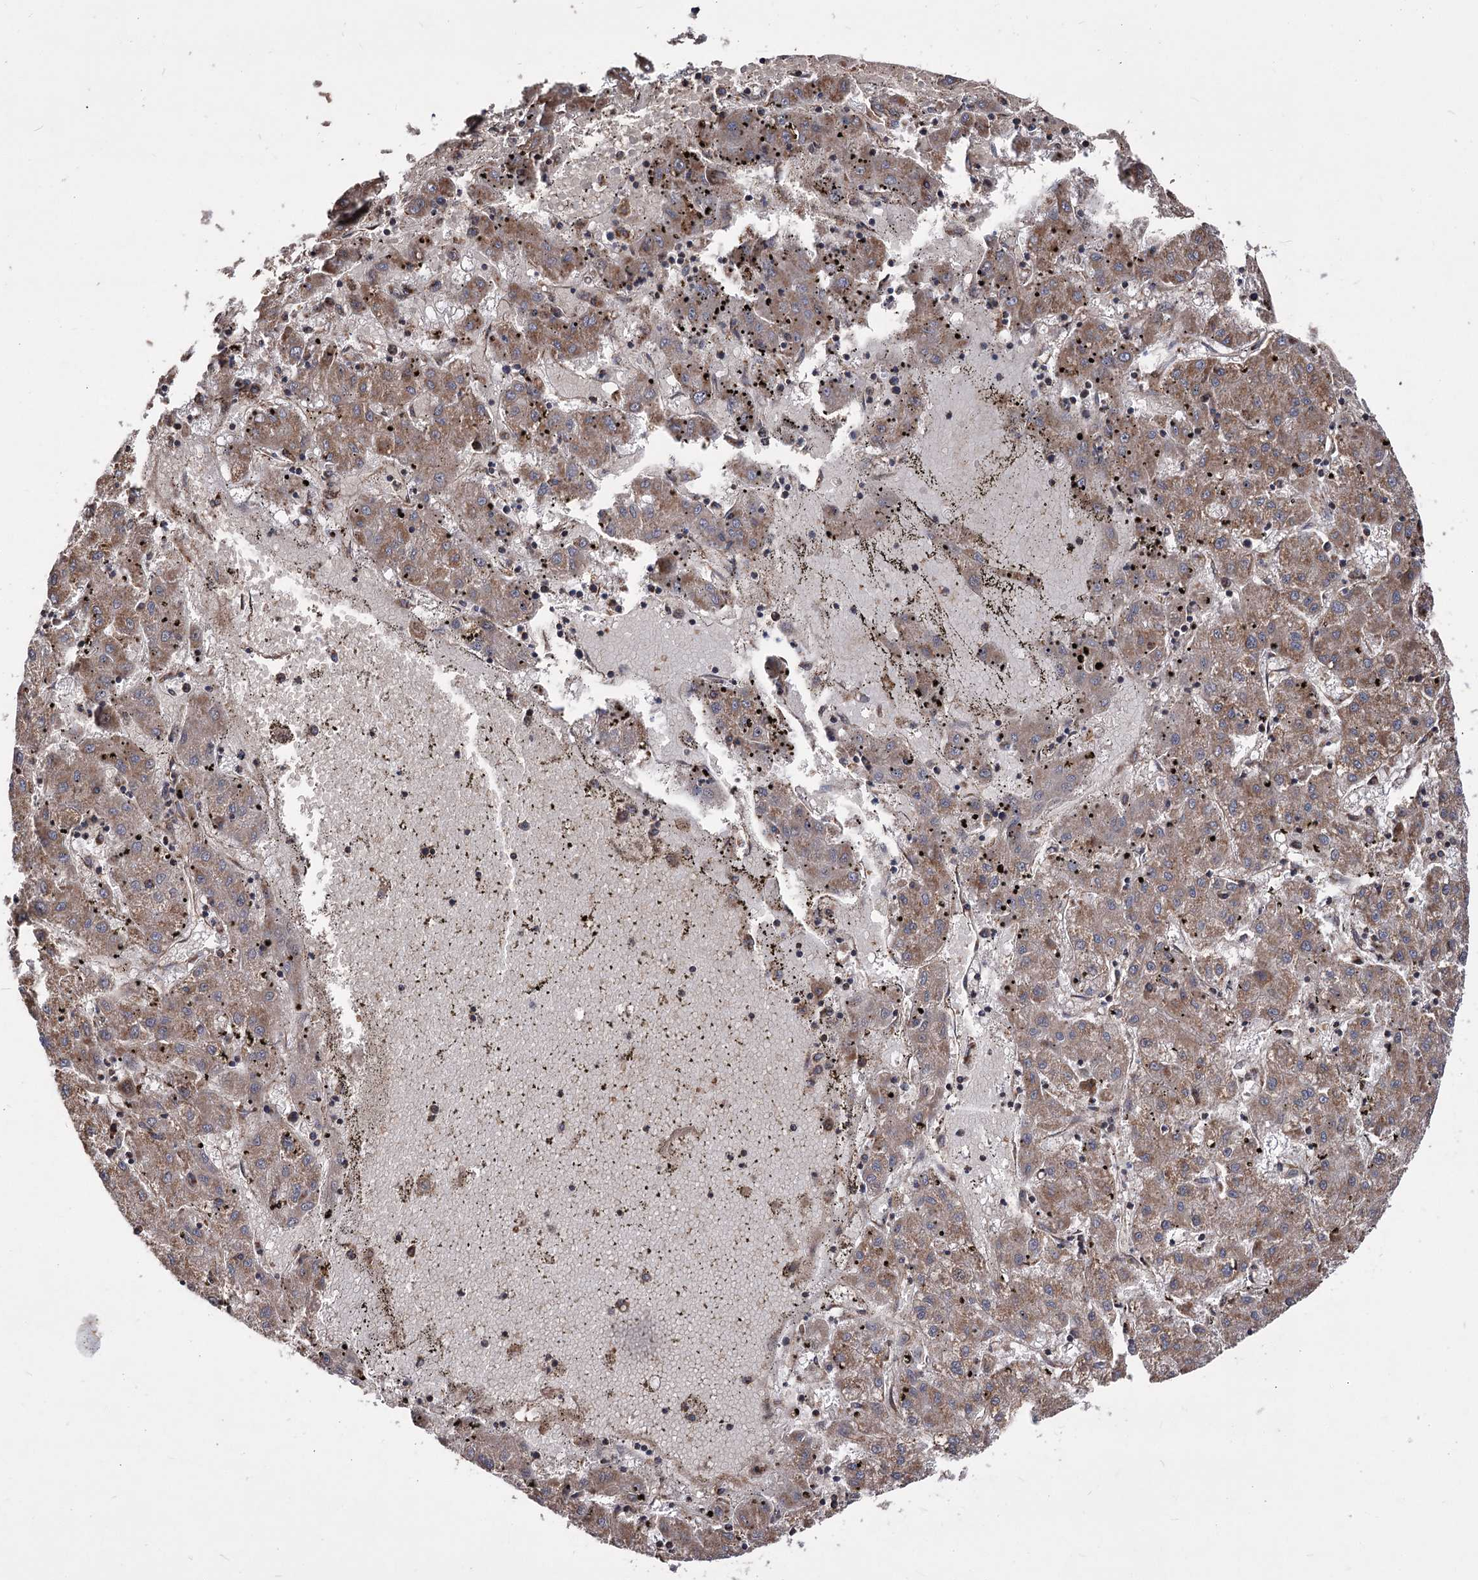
{"staining": {"intensity": "moderate", "quantity": "25%-75%", "location": "cytoplasmic/membranous"}, "tissue": "liver cancer", "cell_type": "Tumor cells", "image_type": "cancer", "snomed": [{"axis": "morphology", "description": "Carcinoma, Hepatocellular, NOS"}, {"axis": "topography", "description": "Liver"}], "caption": "DAB (3,3'-diaminobenzidine) immunohistochemical staining of liver cancer (hepatocellular carcinoma) demonstrates moderate cytoplasmic/membranous protein positivity in approximately 25%-75% of tumor cells. The protein of interest is stained brown, and the nuclei are stained in blue (DAB IHC with brightfield microscopy, high magnification).", "gene": "RASSF3", "patient": {"sex": "male", "age": 72}}